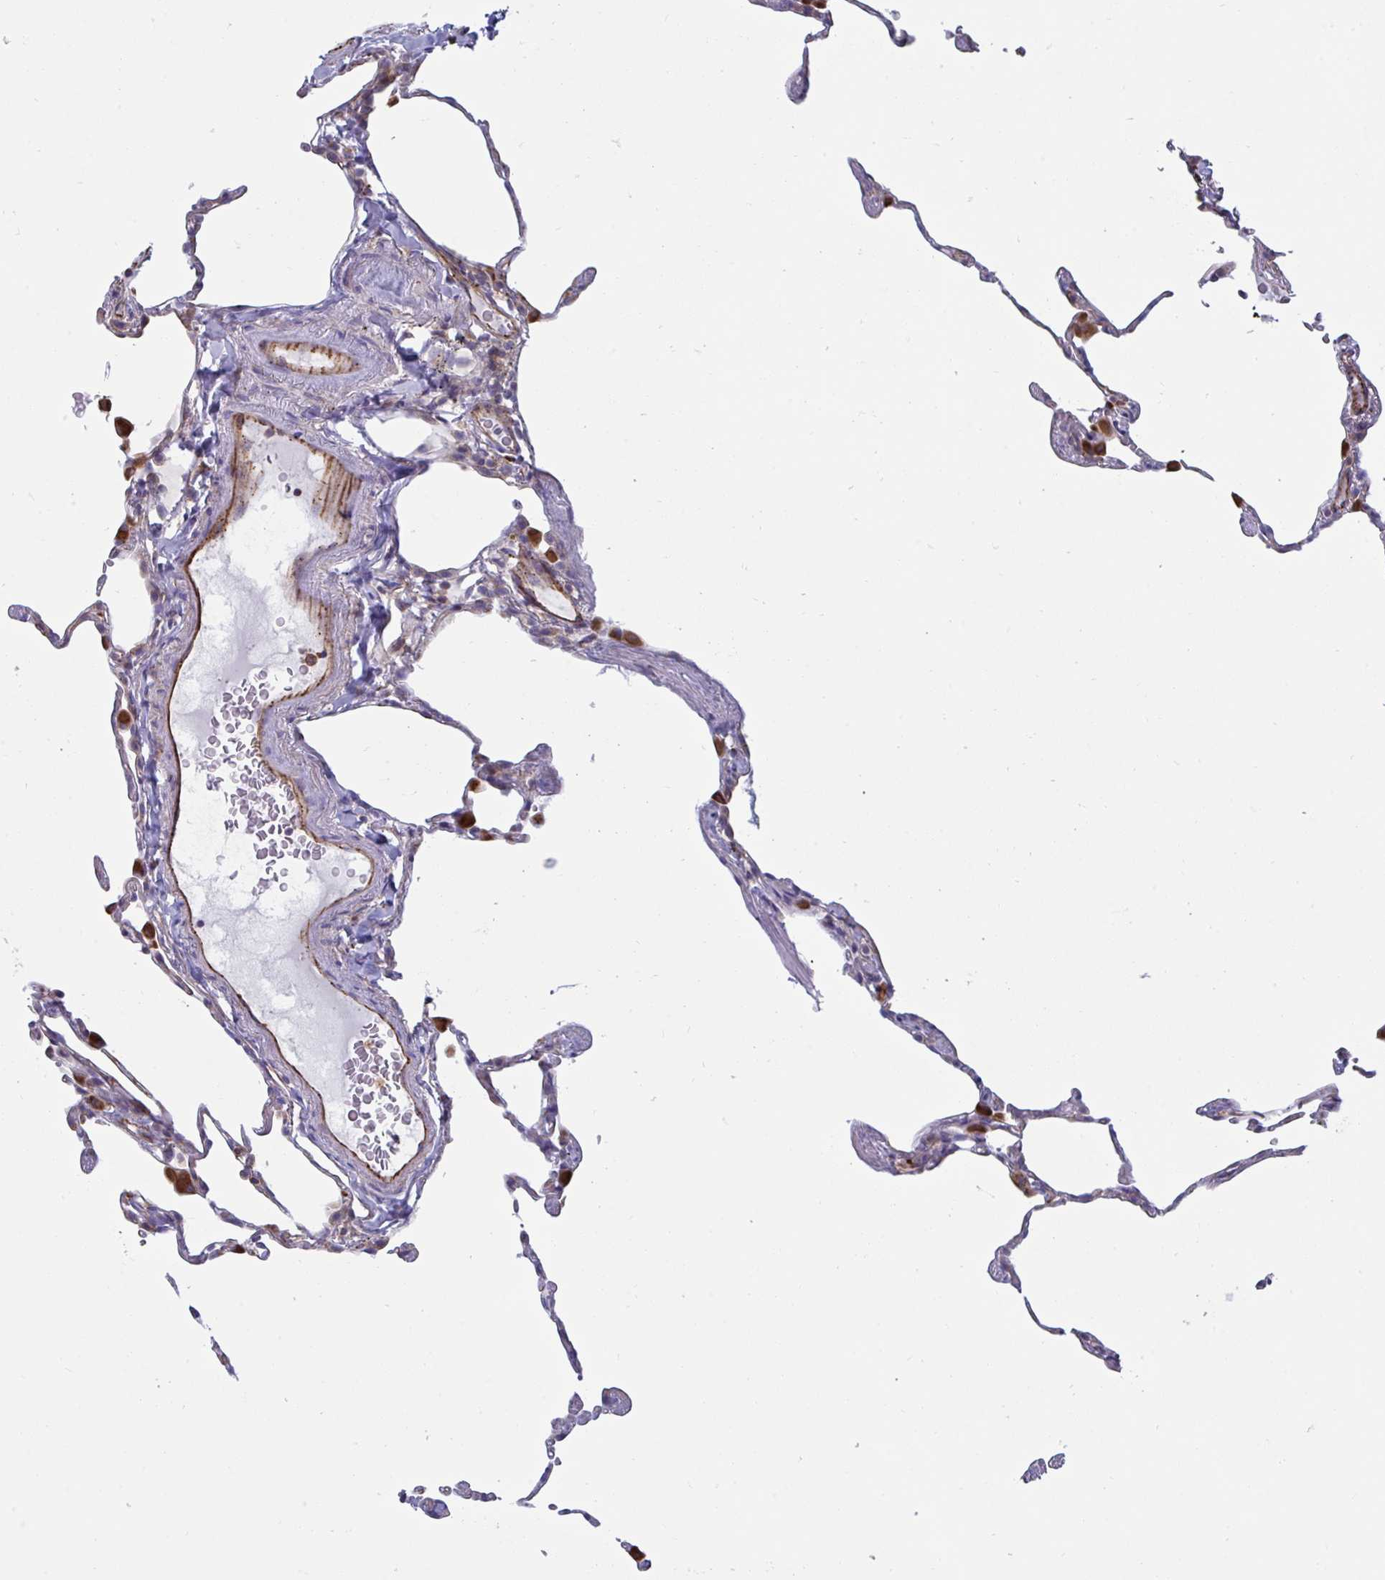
{"staining": {"intensity": "strong", "quantity": "<25%", "location": "cytoplasmic/membranous"}, "tissue": "lung", "cell_type": "Alveolar cells", "image_type": "normal", "snomed": [{"axis": "morphology", "description": "Normal tissue, NOS"}, {"axis": "topography", "description": "Lung"}], "caption": "This image demonstrates benign lung stained with immunohistochemistry (IHC) to label a protein in brown. The cytoplasmic/membranous of alveolar cells show strong positivity for the protein. Nuclei are counter-stained blue.", "gene": "SLC9A6", "patient": {"sex": "female", "age": 57}}